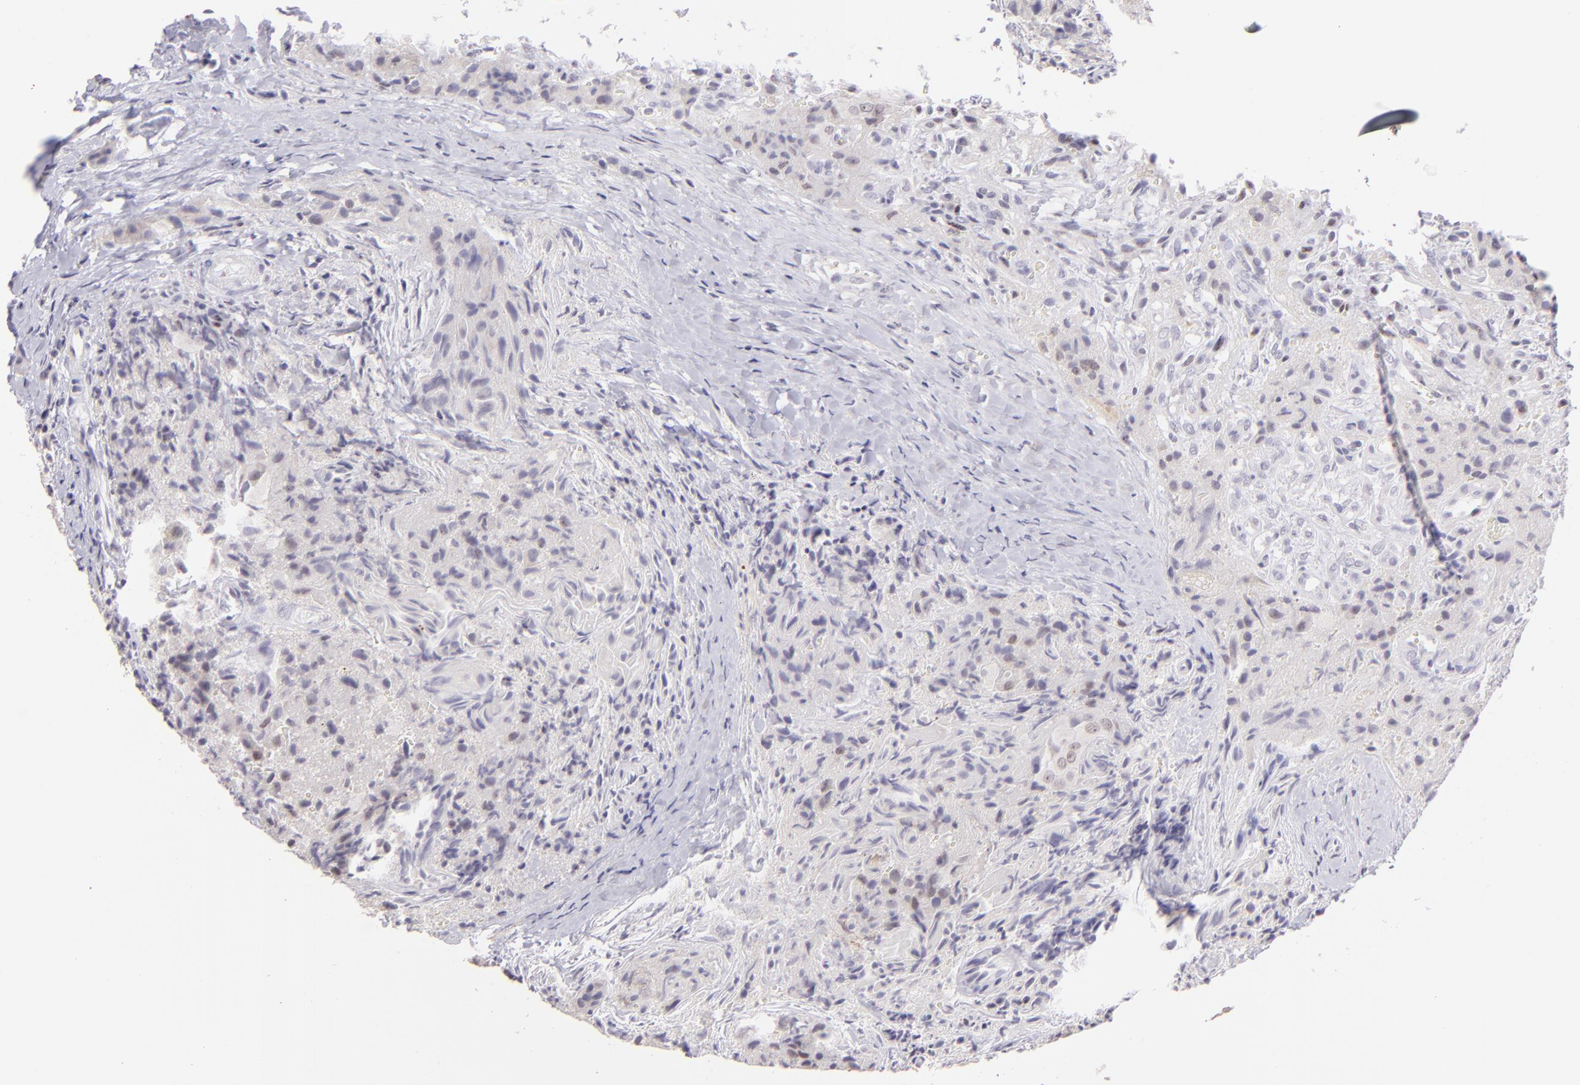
{"staining": {"intensity": "negative", "quantity": "none", "location": "none"}, "tissue": "thyroid cancer", "cell_type": "Tumor cells", "image_type": "cancer", "snomed": [{"axis": "morphology", "description": "Papillary adenocarcinoma, NOS"}, {"axis": "topography", "description": "Thyroid gland"}], "caption": "Tumor cells are negative for brown protein staining in thyroid cancer (papillary adenocarcinoma).", "gene": "MAGEA1", "patient": {"sex": "female", "age": 71}}